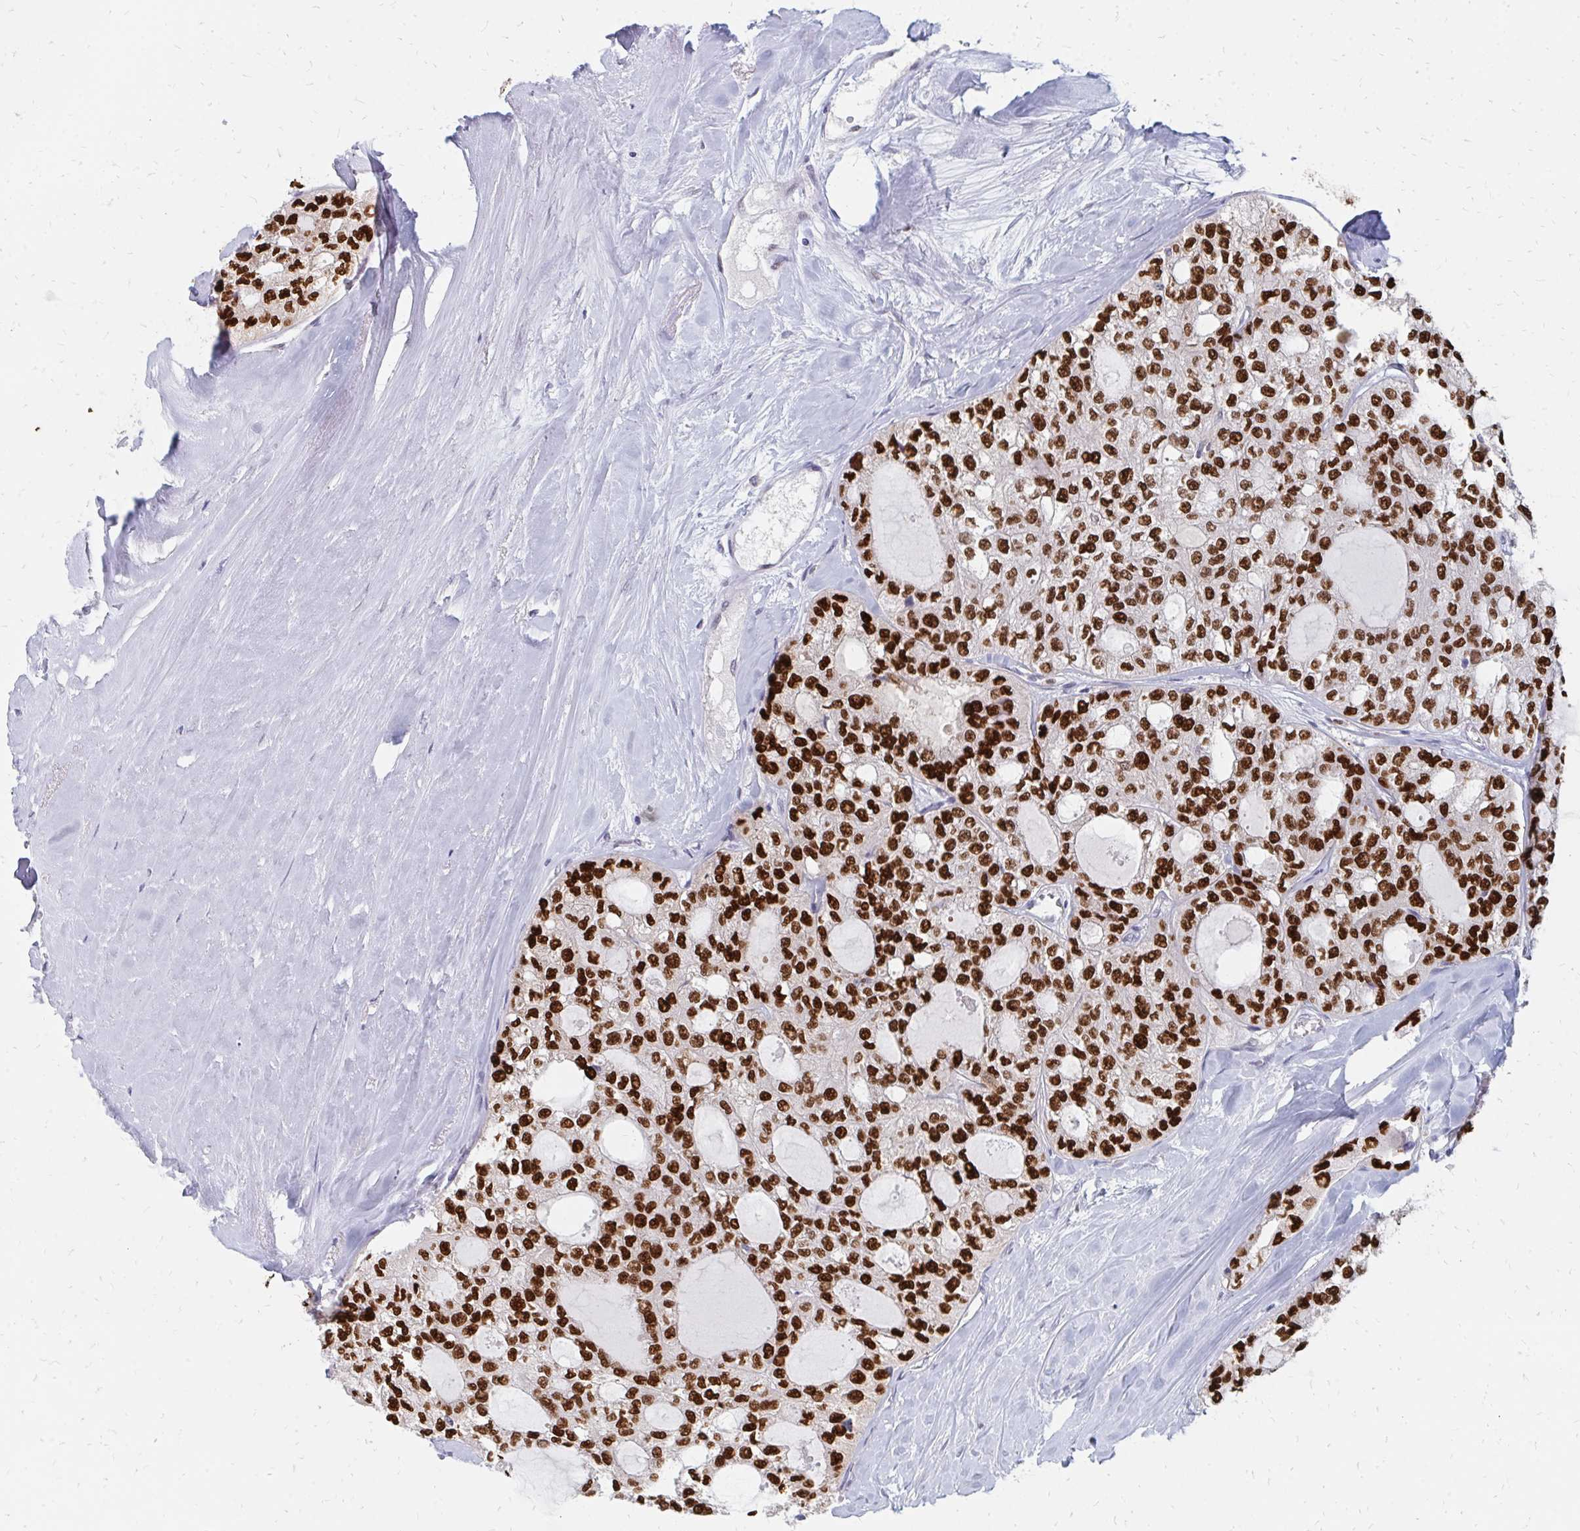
{"staining": {"intensity": "strong", "quantity": ">75%", "location": "nuclear"}, "tissue": "thyroid cancer", "cell_type": "Tumor cells", "image_type": "cancer", "snomed": [{"axis": "morphology", "description": "Follicular adenoma carcinoma, NOS"}, {"axis": "topography", "description": "Thyroid gland"}], "caption": "Protein expression by immunohistochemistry (IHC) reveals strong nuclear positivity in about >75% of tumor cells in follicular adenoma carcinoma (thyroid).", "gene": "PLK3", "patient": {"sex": "male", "age": 75}}